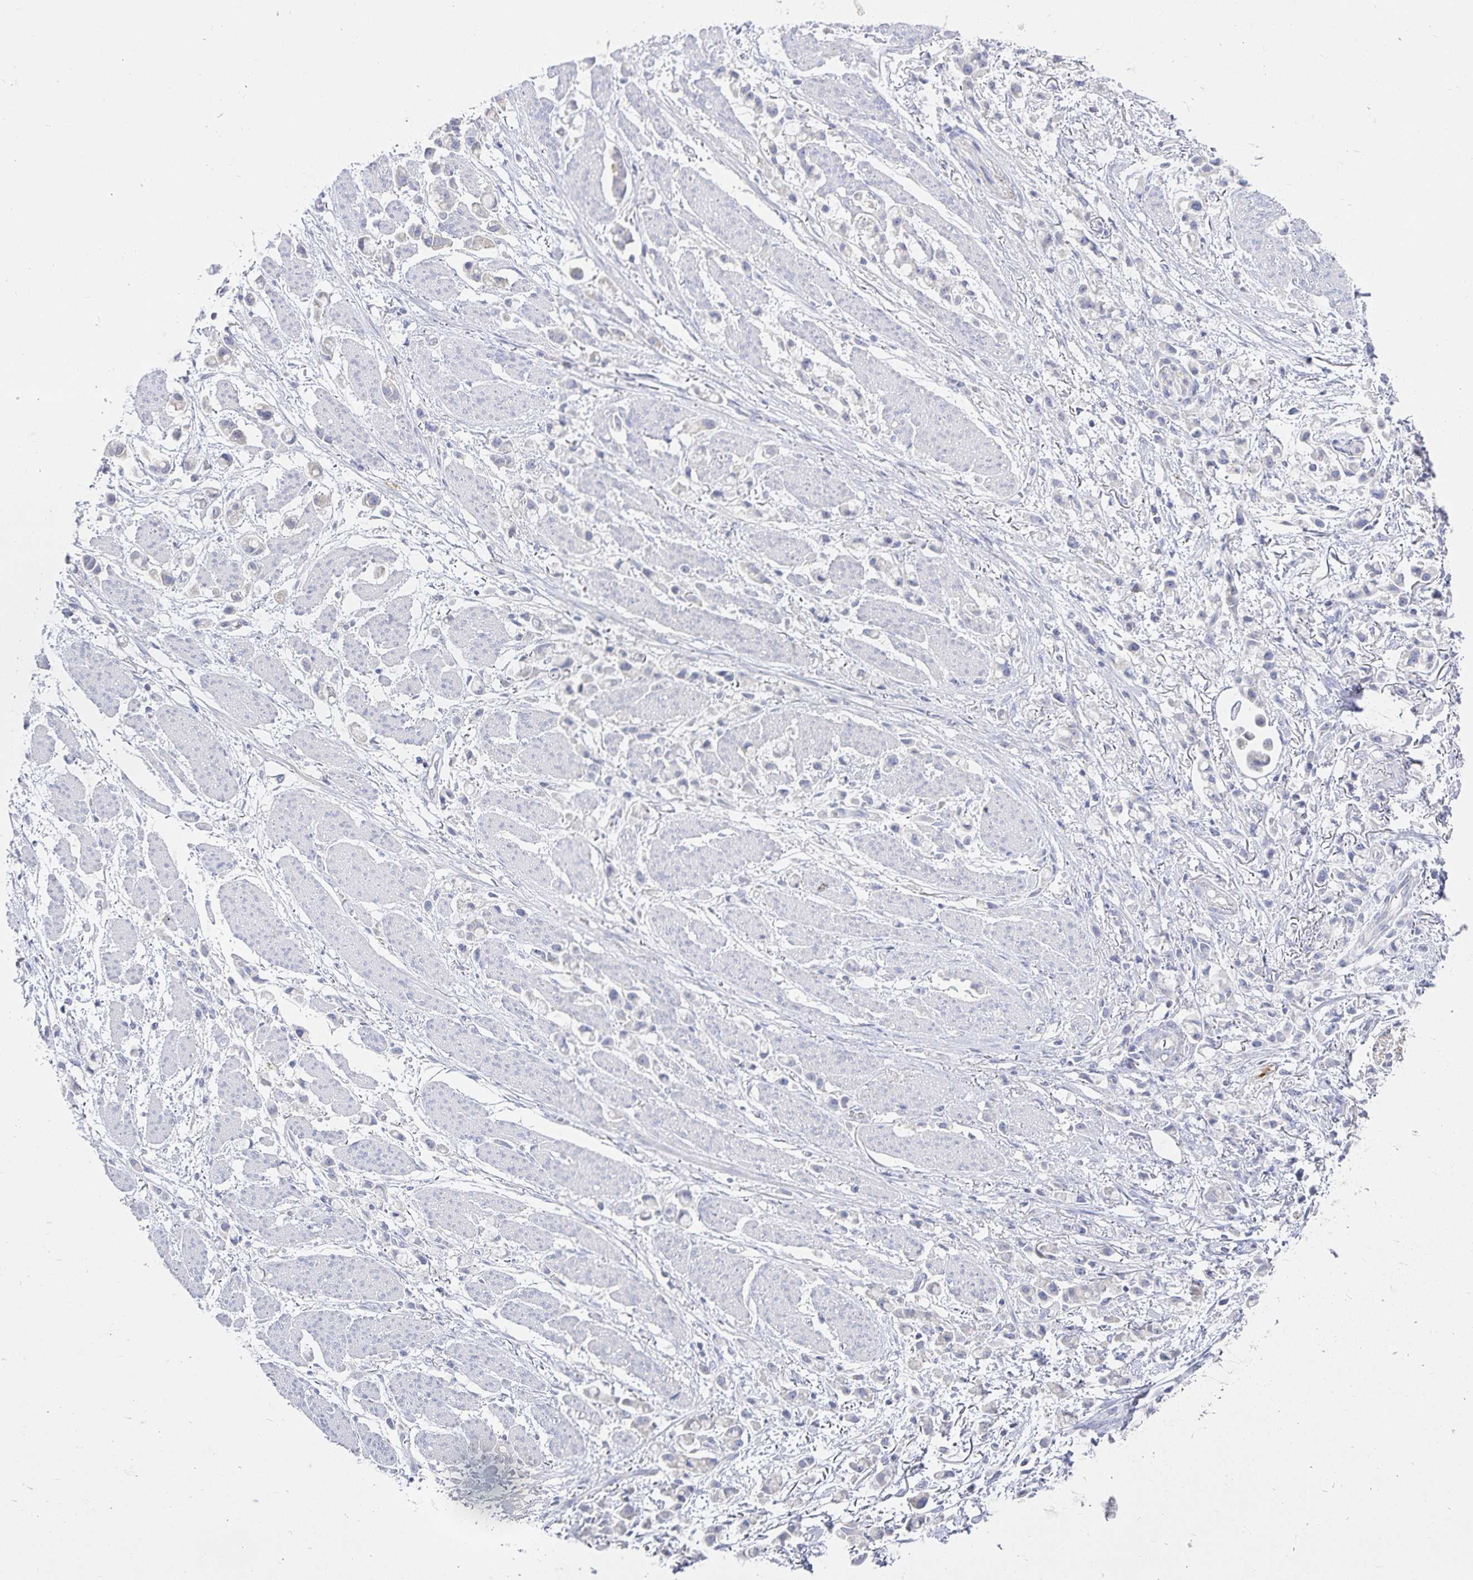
{"staining": {"intensity": "negative", "quantity": "none", "location": "none"}, "tissue": "stomach cancer", "cell_type": "Tumor cells", "image_type": "cancer", "snomed": [{"axis": "morphology", "description": "Adenocarcinoma, NOS"}, {"axis": "topography", "description": "Stomach"}], "caption": "DAB immunohistochemical staining of stomach cancer (adenocarcinoma) exhibits no significant expression in tumor cells.", "gene": "SFTPA1", "patient": {"sex": "female", "age": 81}}